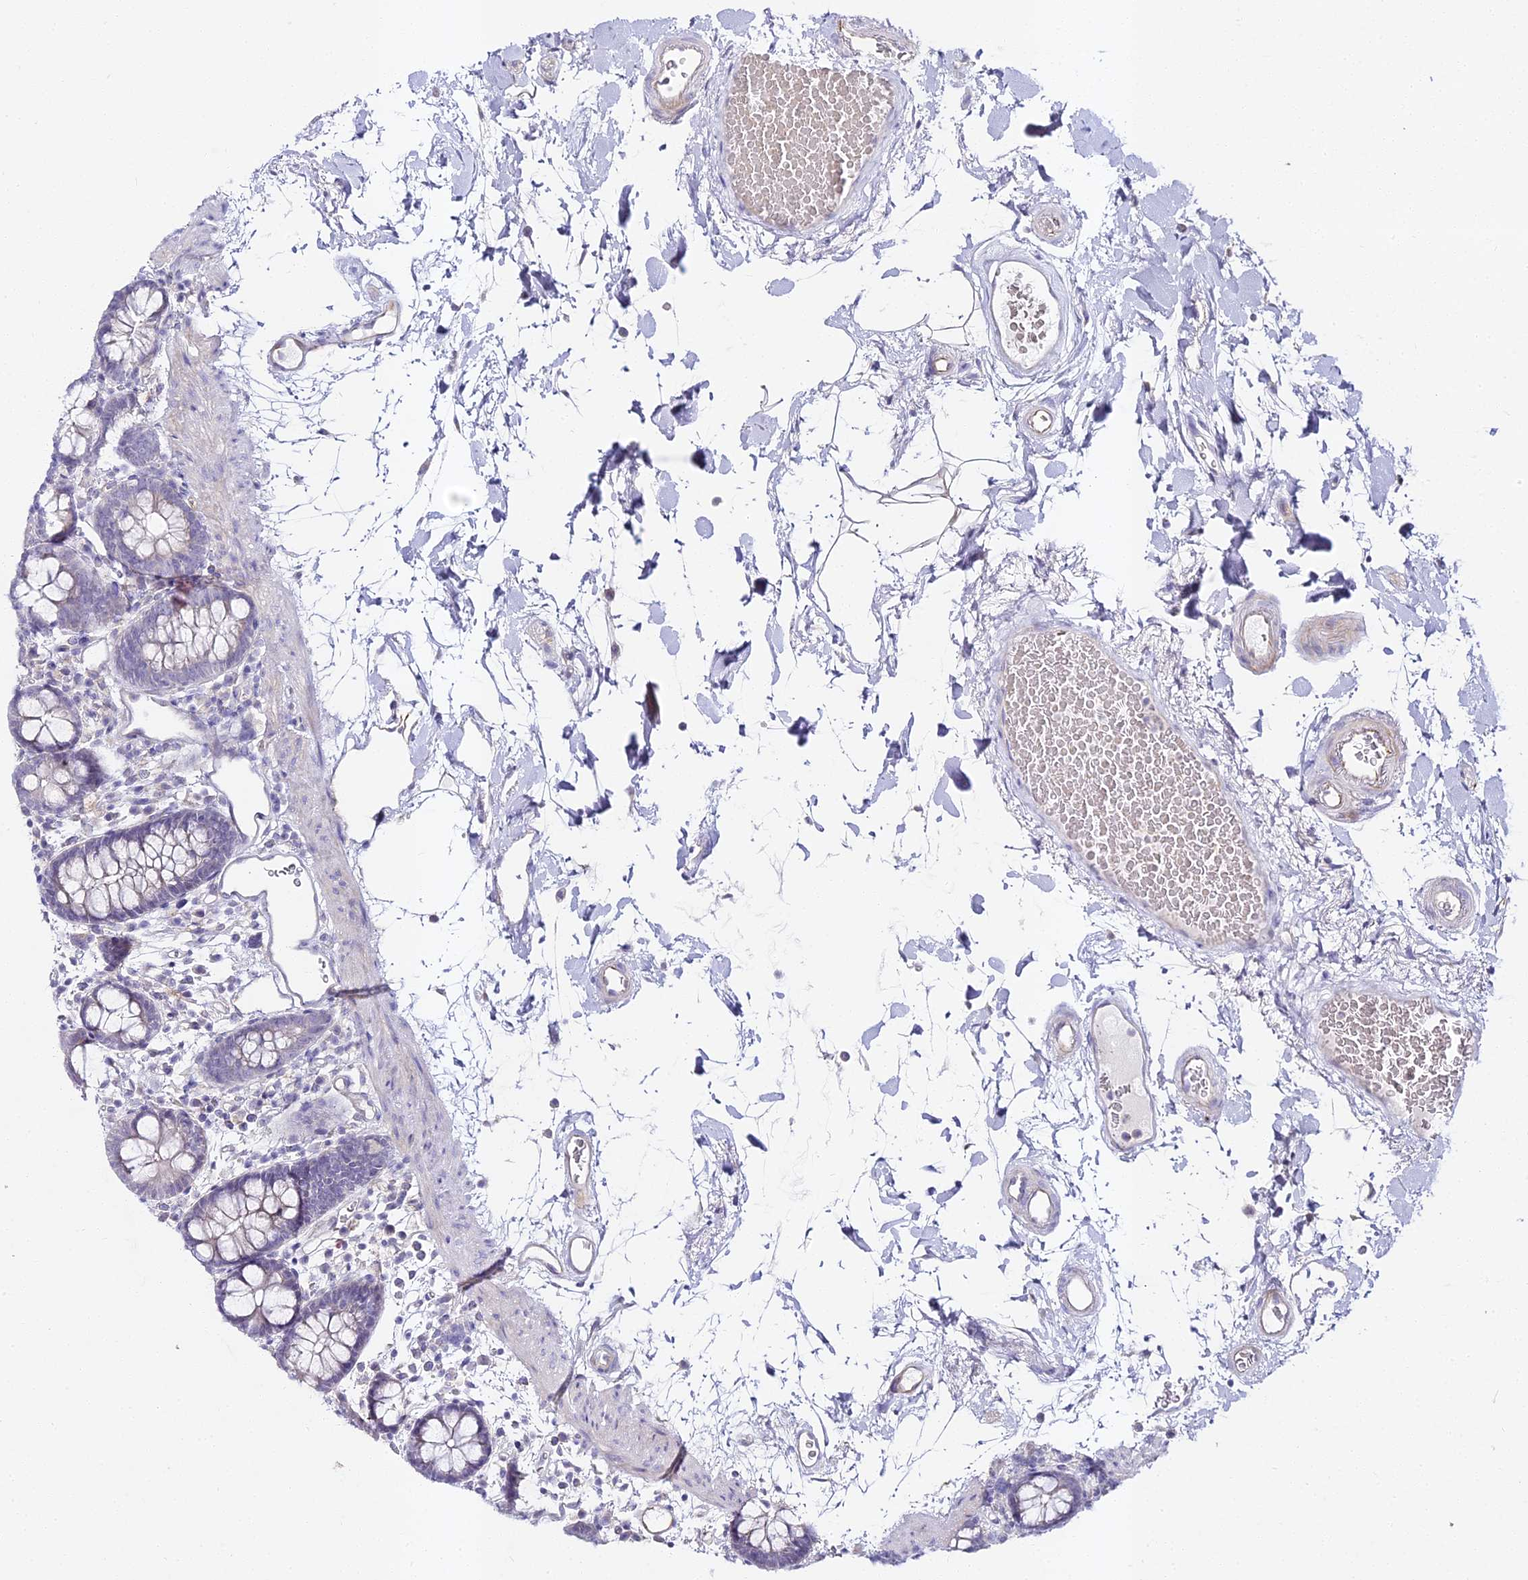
{"staining": {"intensity": "negative", "quantity": "none", "location": "none"}, "tissue": "colon", "cell_type": "Endothelial cells", "image_type": "normal", "snomed": [{"axis": "morphology", "description": "Normal tissue, NOS"}, {"axis": "topography", "description": "Colon"}], "caption": "A photomicrograph of human colon is negative for staining in endothelial cells. (Stains: DAB immunohistochemistry (IHC) with hematoxylin counter stain, Microscopy: brightfield microscopy at high magnification).", "gene": "ALPG", "patient": {"sex": "male", "age": 75}}